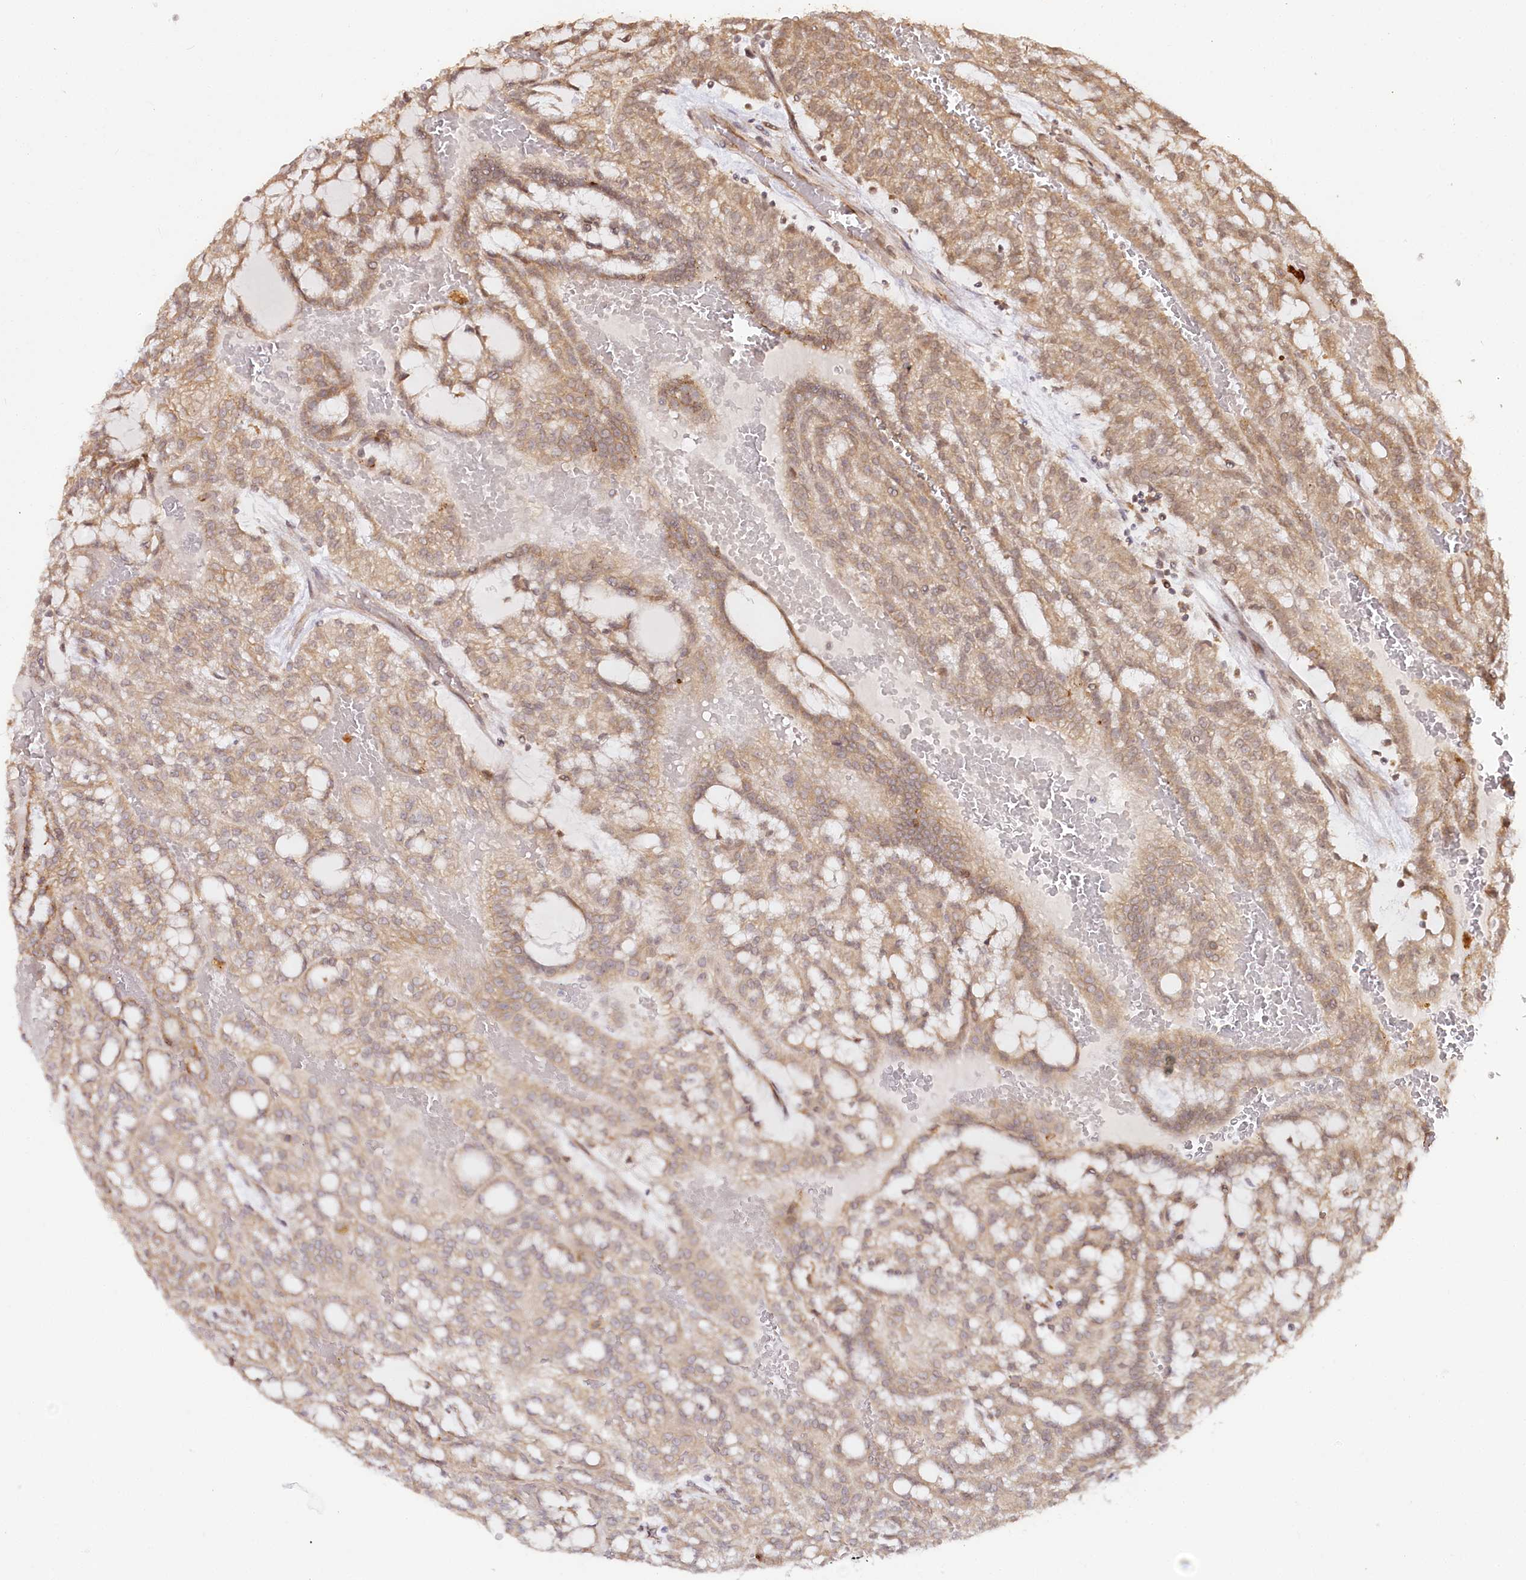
{"staining": {"intensity": "moderate", "quantity": "25%-75%", "location": "cytoplasmic/membranous,nuclear"}, "tissue": "renal cancer", "cell_type": "Tumor cells", "image_type": "cancer", "snomed": [{"axis": "morphology", "description": "Adenocarcinoma, NOS"}, {"axis": "topography", "description": "Kidney"}], "caption": "Adenocarcinoma (renal) stained for a protein exhibits moderate cytoplasmic/membranous and nuclear positivity in tumor cells.", "gene": "ENSG00000144785", "patient": {"sex": "male", "age": 63}}